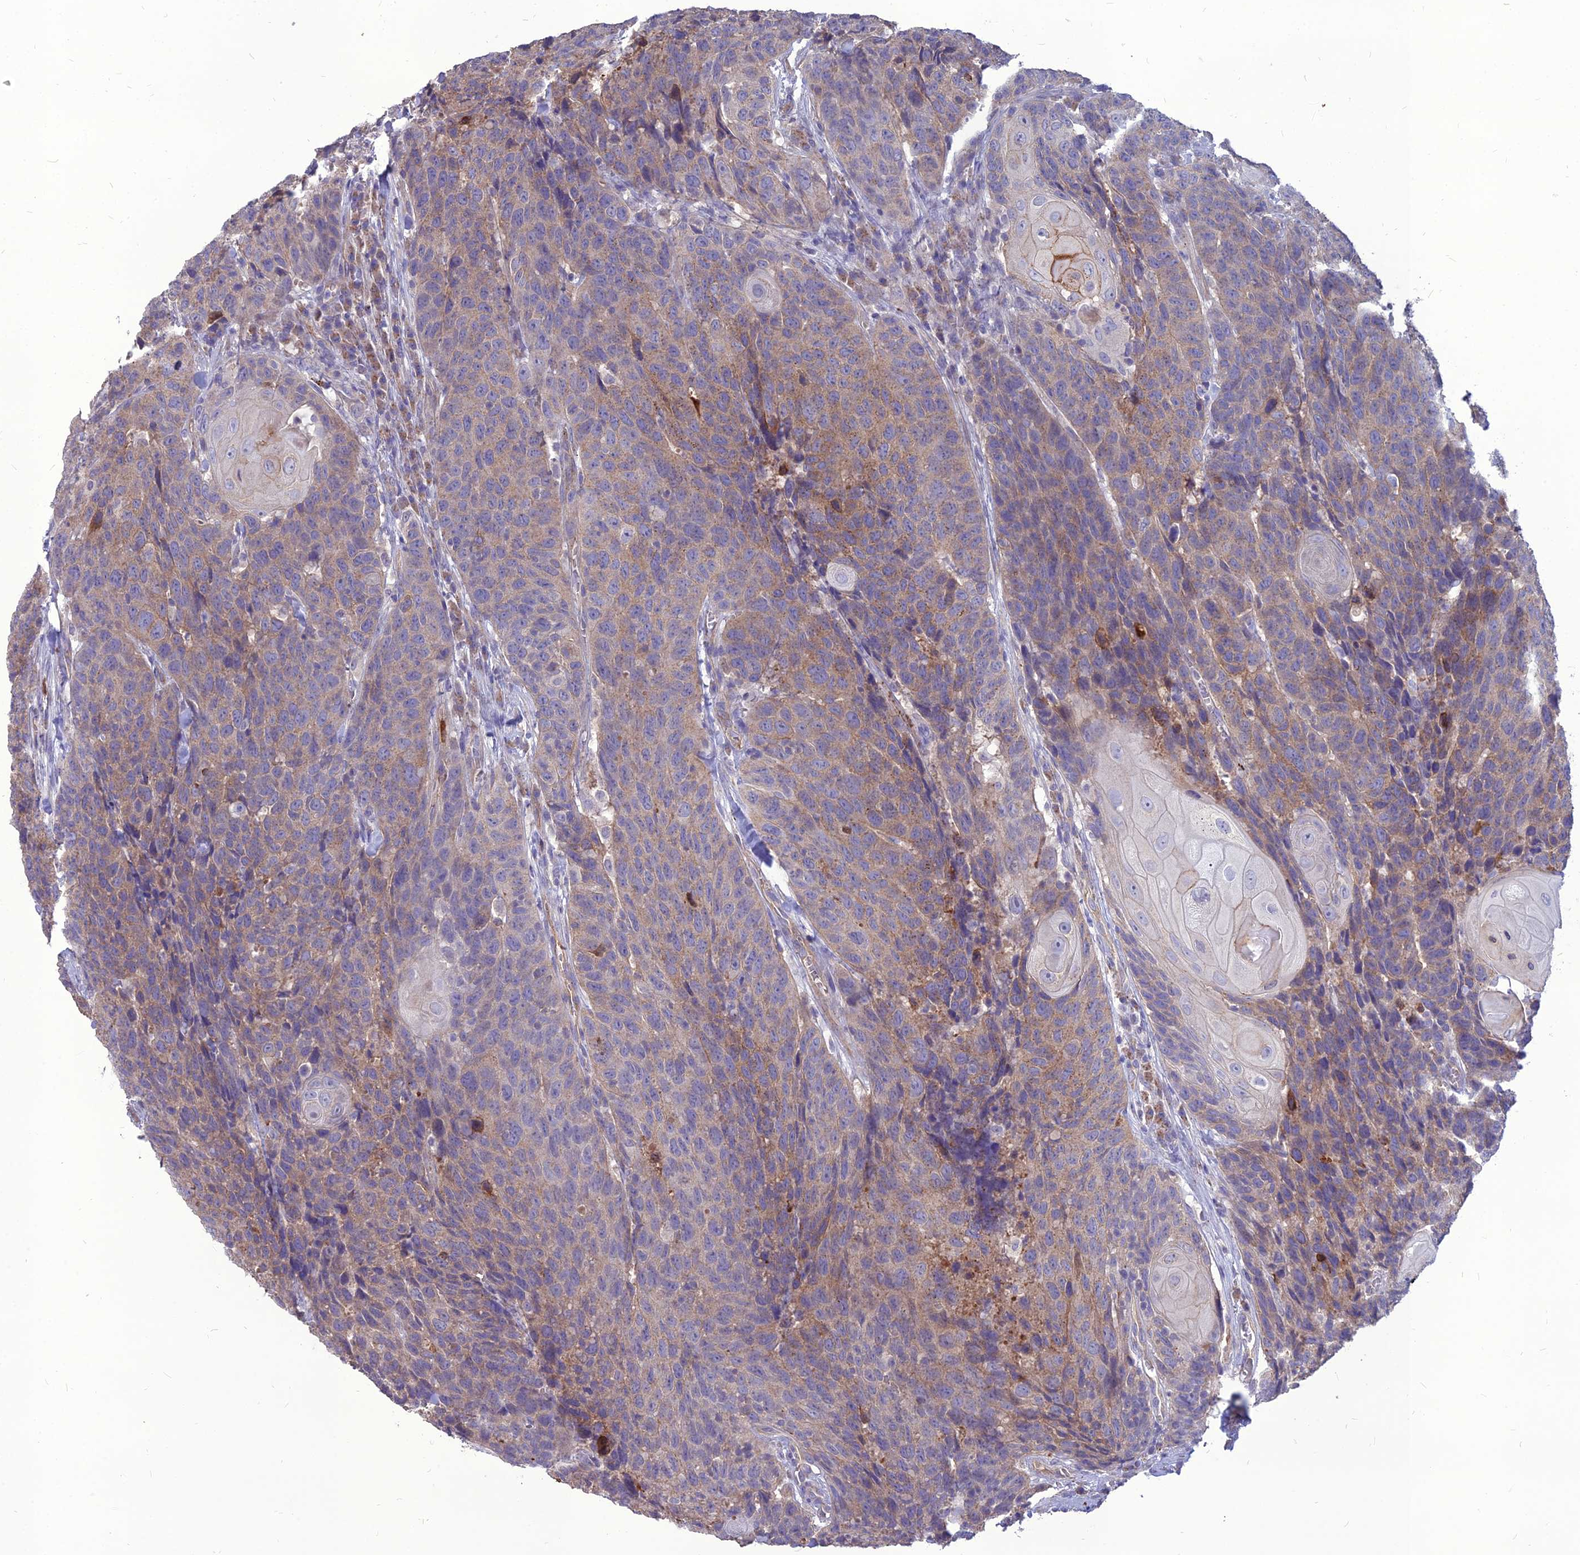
{"staining": {"intensity": "weak", "quantity": "25%-75%", "location": "cytoplasmic/membranous"}, "tissue": "head and neck cancer", "cell_type": "Tumor cells", "image_type": "cancer", "snomed": [{"axis": "morphology", "description": "Squamous cell carcinoma, NOS"}, {"axis": "topography", "description": "Head-Neck"}], "caption": "Head and neck squamous cell carcinoma was stained to show a protein in brown. There is low levels of weak cytoplasmic/membranous expression in about 25%-75% of tumor cells.", "gene": "PCED1B", "patient": {"sex": "male", "age": 66}}